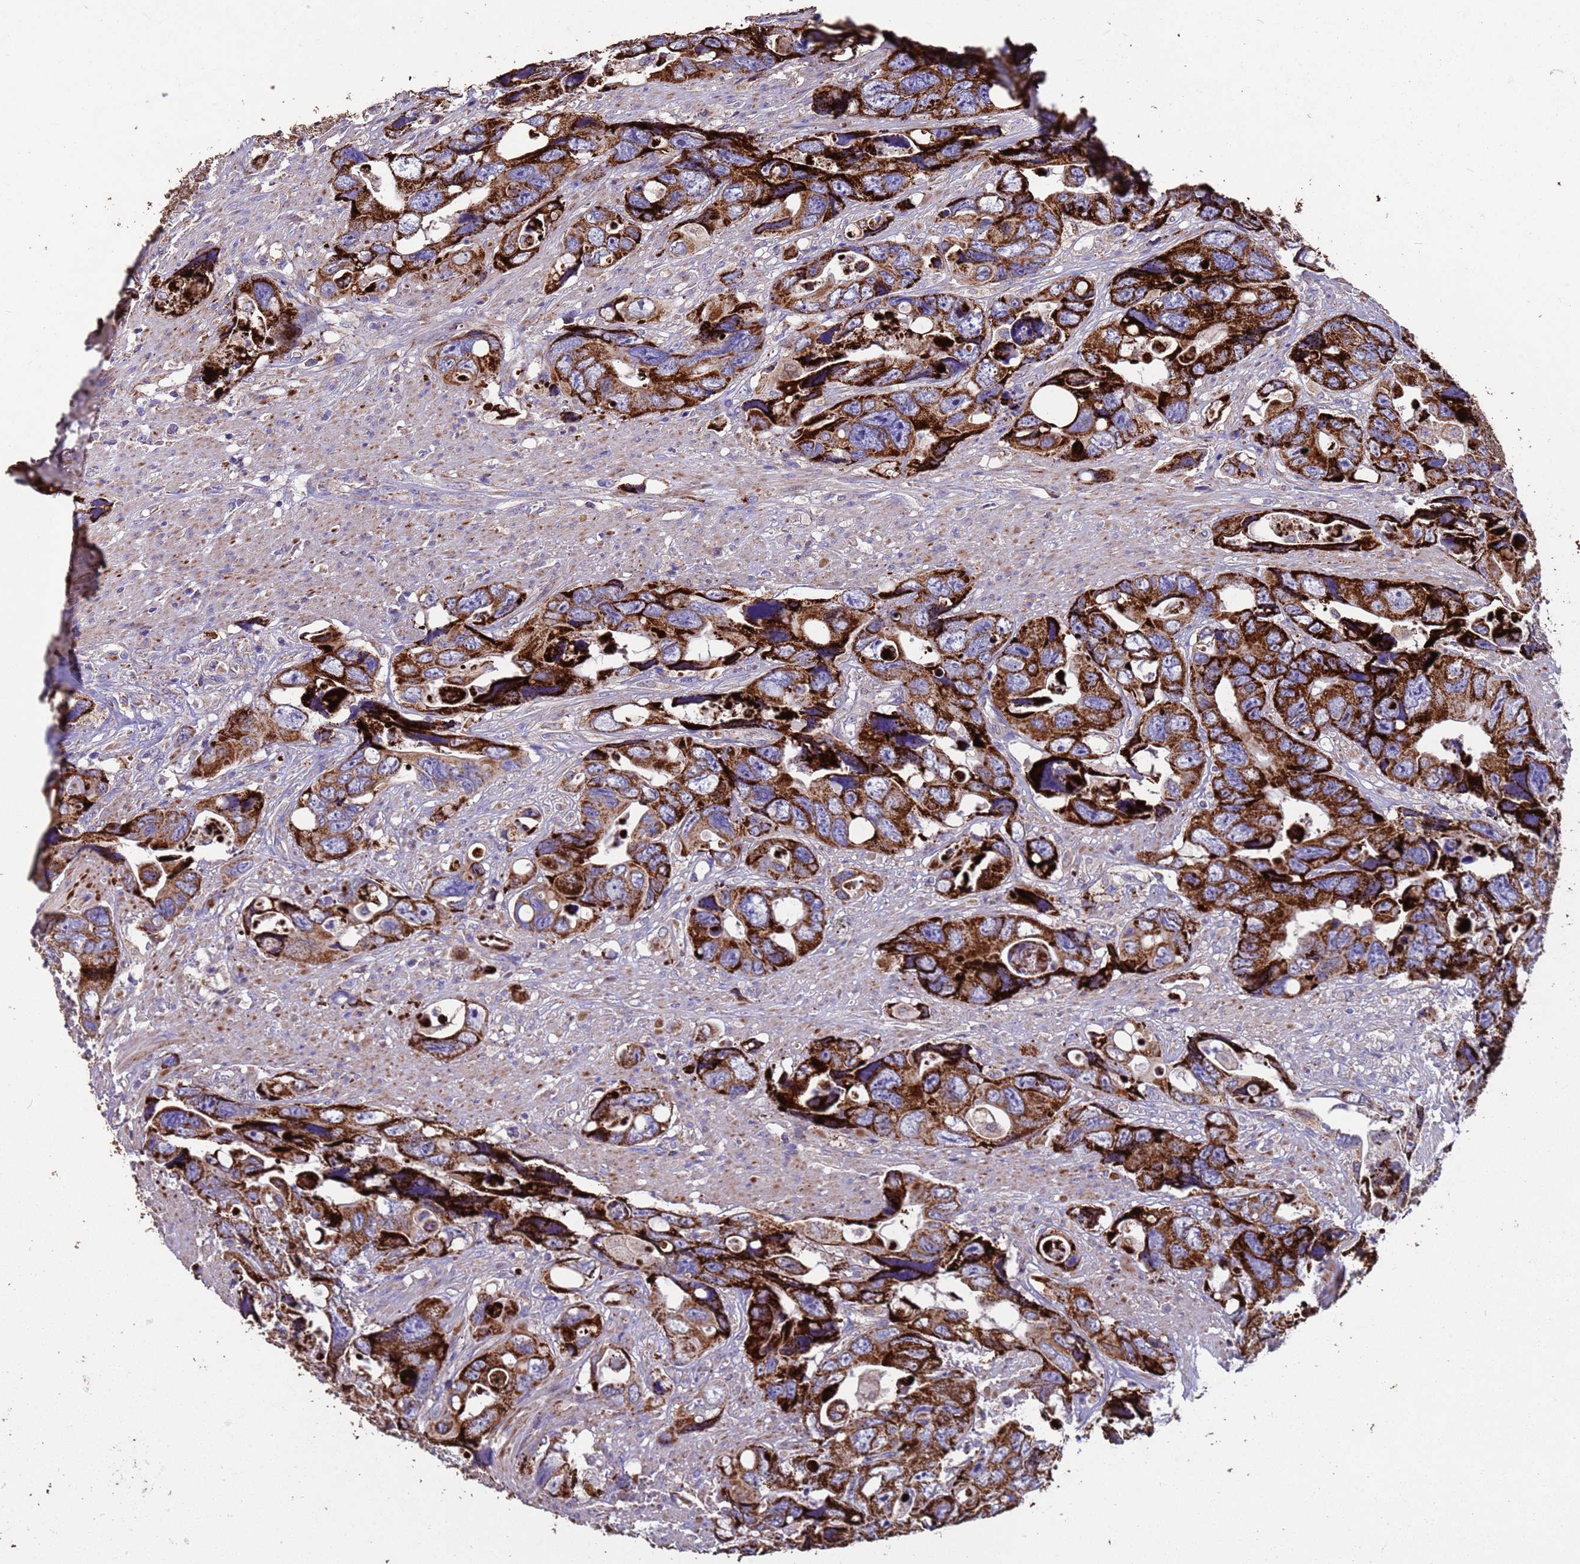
{"staining": {"intensity": "strong", "quantity": ">75%", "location": "cytoplasmic/membranous"}, "tissue": "colorectal cancer", "cell_type": "Tumor cells", "image_type": "cancer", "snomed": [{"axis": "morphology", "description": "Adenocarcinoma, NOS"}, {"axis": "topography", "description": "Rectum"}], "caption": "A brown stain labels strong cytoplasmic/membranous positivity of a protein in human colorectal adenocarcinoma tumor cells. (DAB IHC, brown staining for protein, blue staining for nuclei).", "gene": "ZNFX1", "patient": {"sex": "male", "age": 57}}